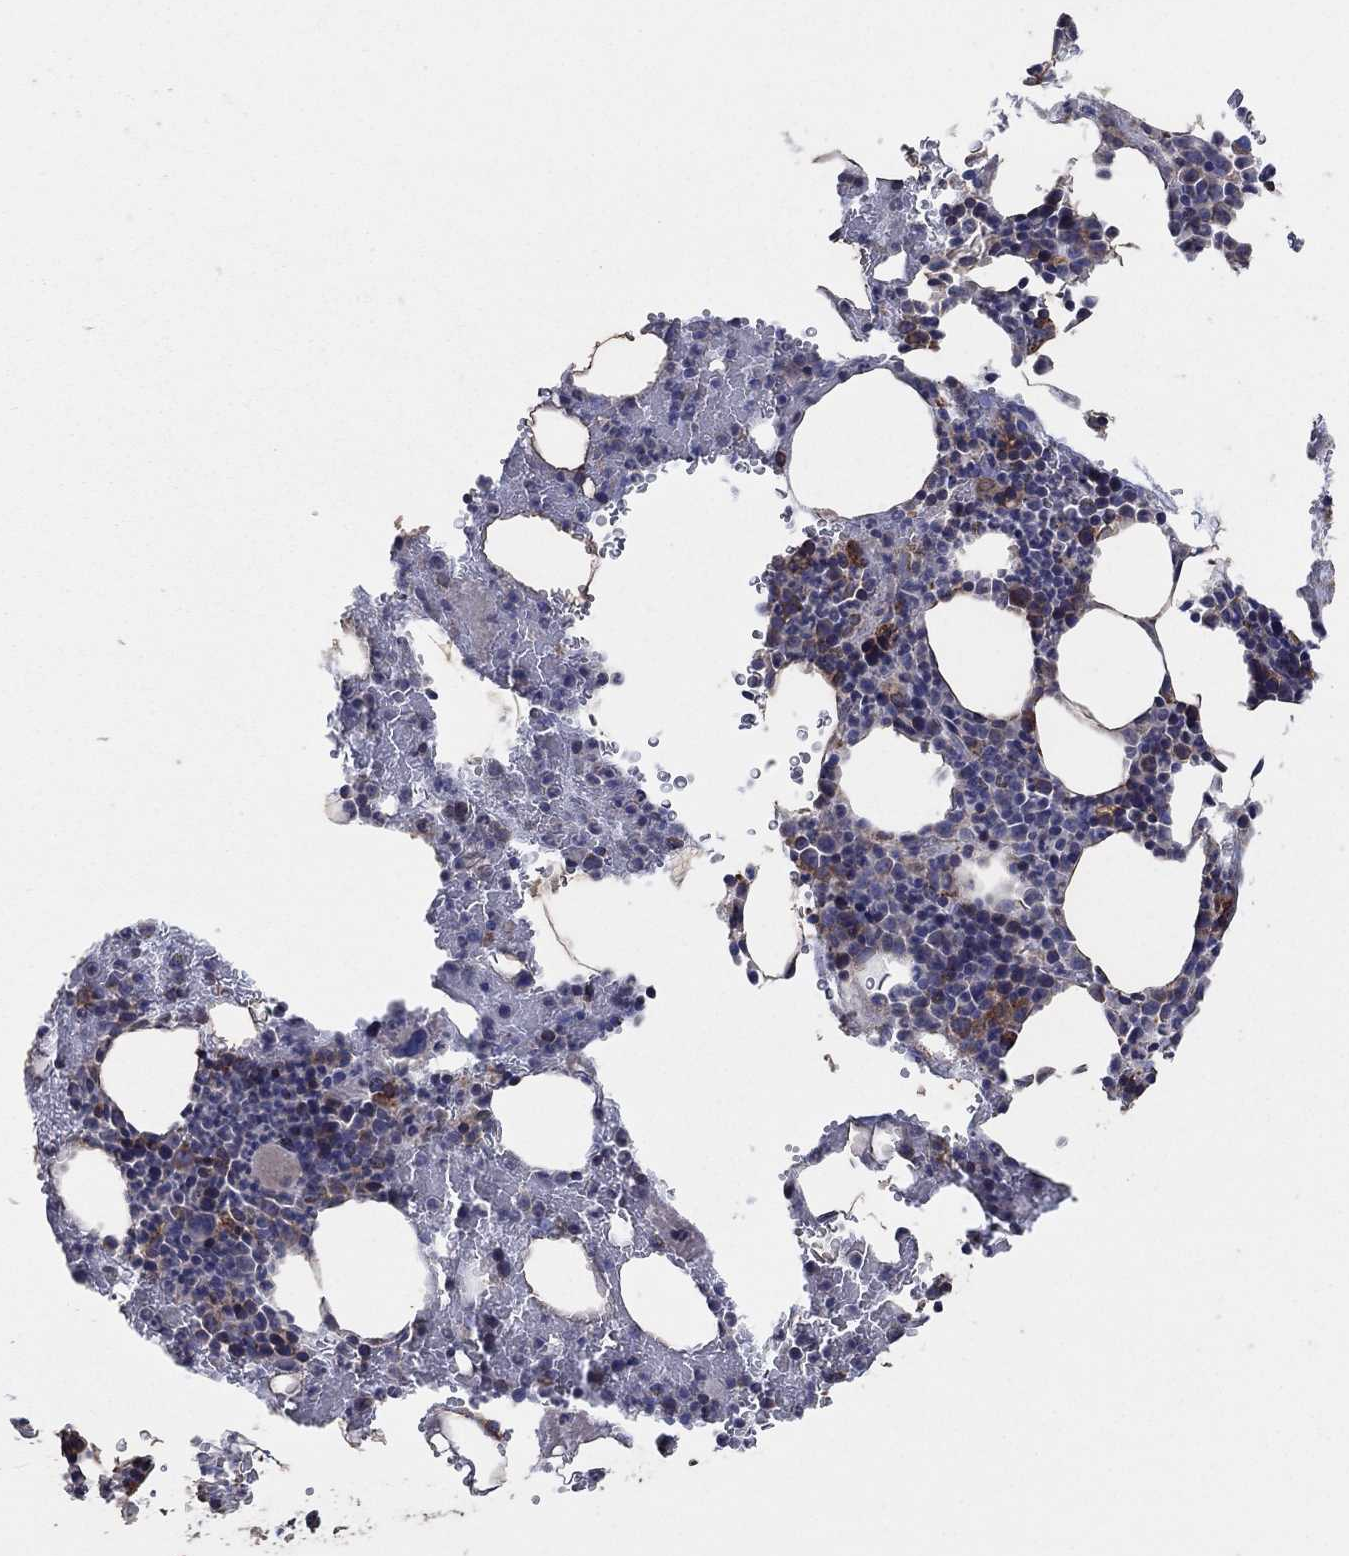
{"staining": {"intensity": "moderate", "quantity": "<25%", "location": "cytoplasmic/membranous"}, "tissue": "bone marrow", "cell_type": "Hematopoietic cells", "image_type": "normal", "snomed": [{"axis": "morphology", "description": "Normal tissue, NOS"}, {"axis": "topography", "description": "Bone marrow"}], "caption": "Immunohistochemistry (IHC) photomicrograph of benign bone marrow stained for a protein (brown), which exhibits low levels of moderate cytoplasmic/membranous staining in about <25% of hematopoietic cells.", "gene": "NCEH1", "patient": {"sex": "male", "age": 83}}